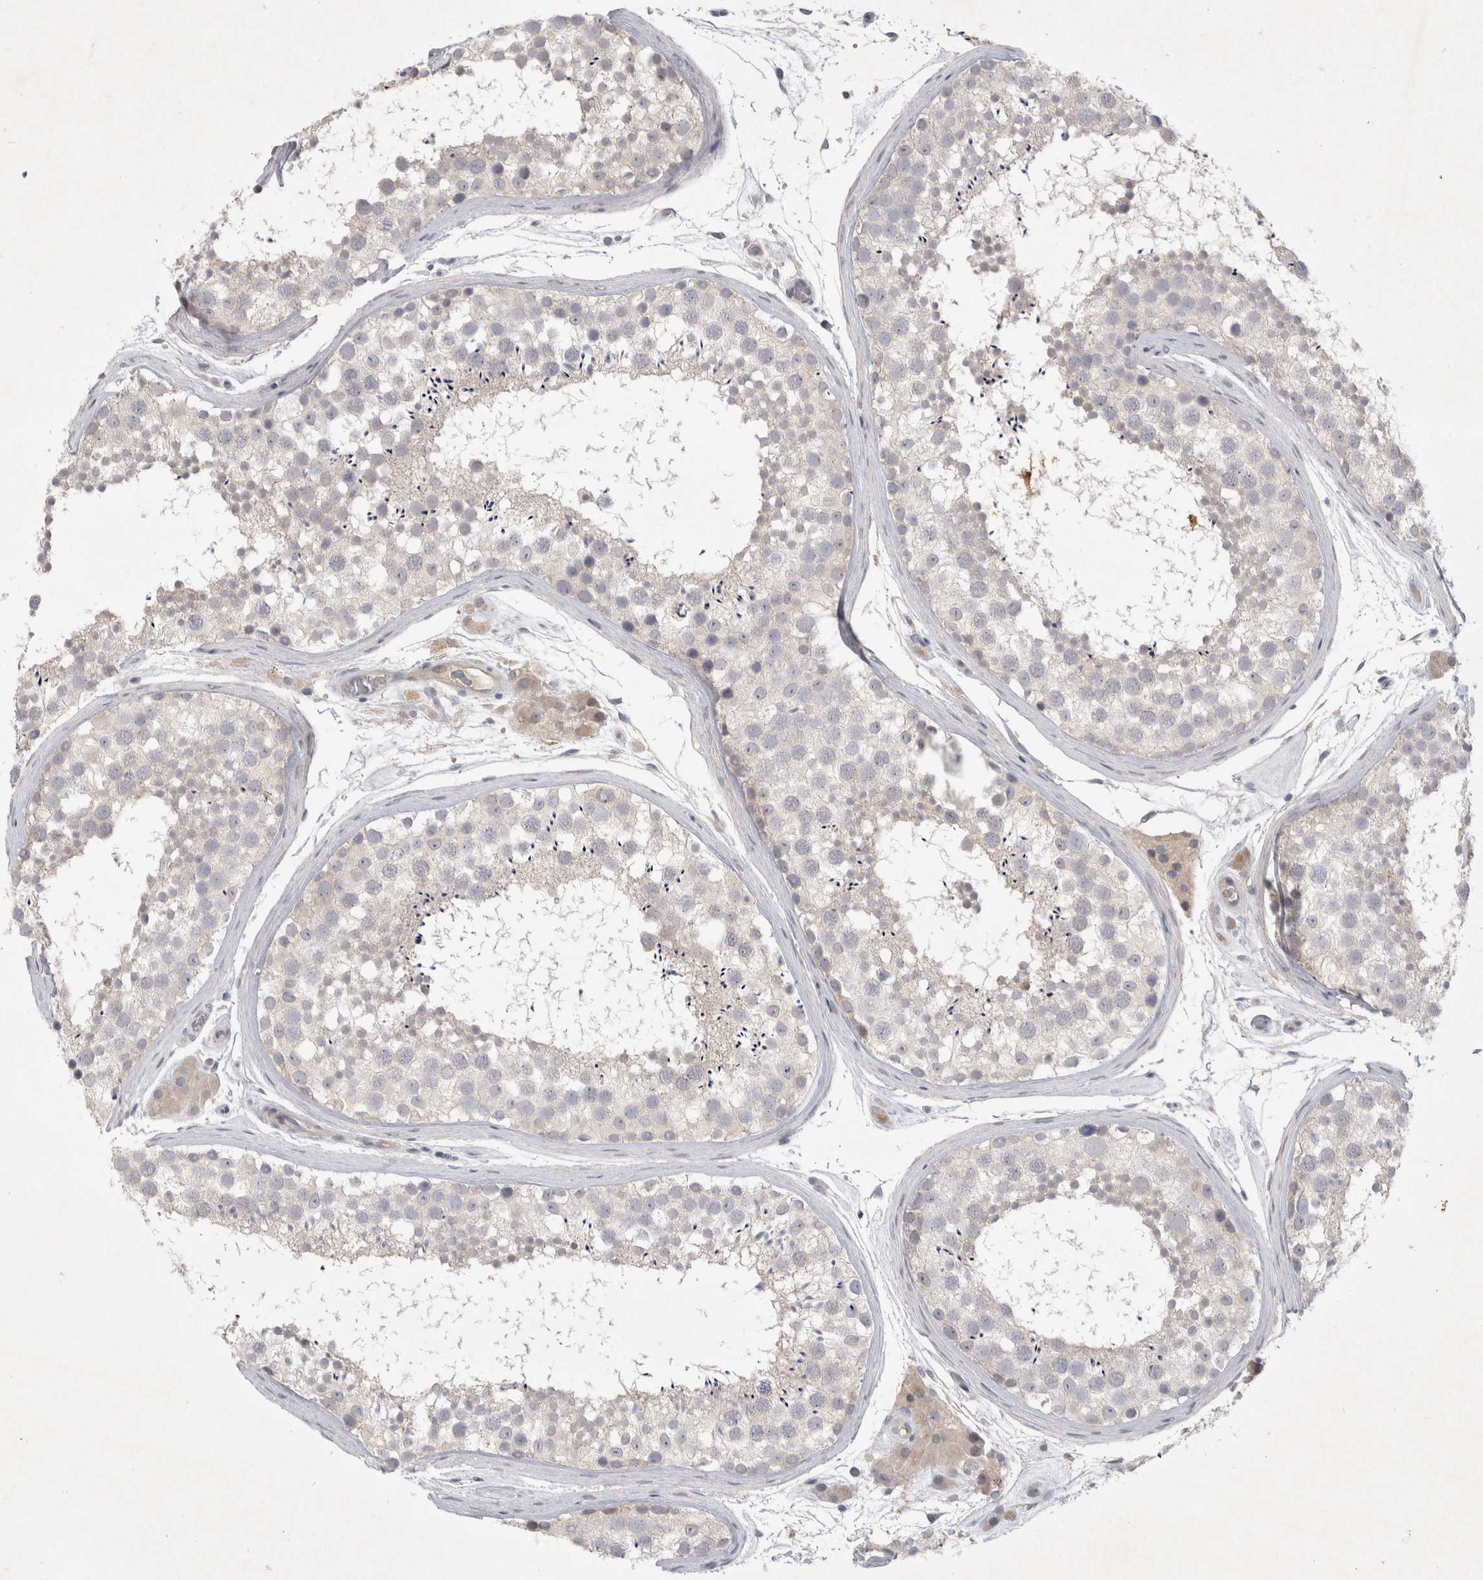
{"staining": {"intensity": "negative", "quantity": "none", "location": "none"}, "tissue": "testis", "cell_type": "Cells in seminiferous ducts", "image_type": "normal", "snomed": [{"axis": "morphology", "description": "Normal tissue, NOS"}, {"axis": "topography", "description": "Testis"}], "caption": "Immunohistochemical staining of unremarkable testis displays no significant staining in cells in seminiferous ducts.", "gene": "BZW2", "patient": {"sex": "male", "age": 46}}